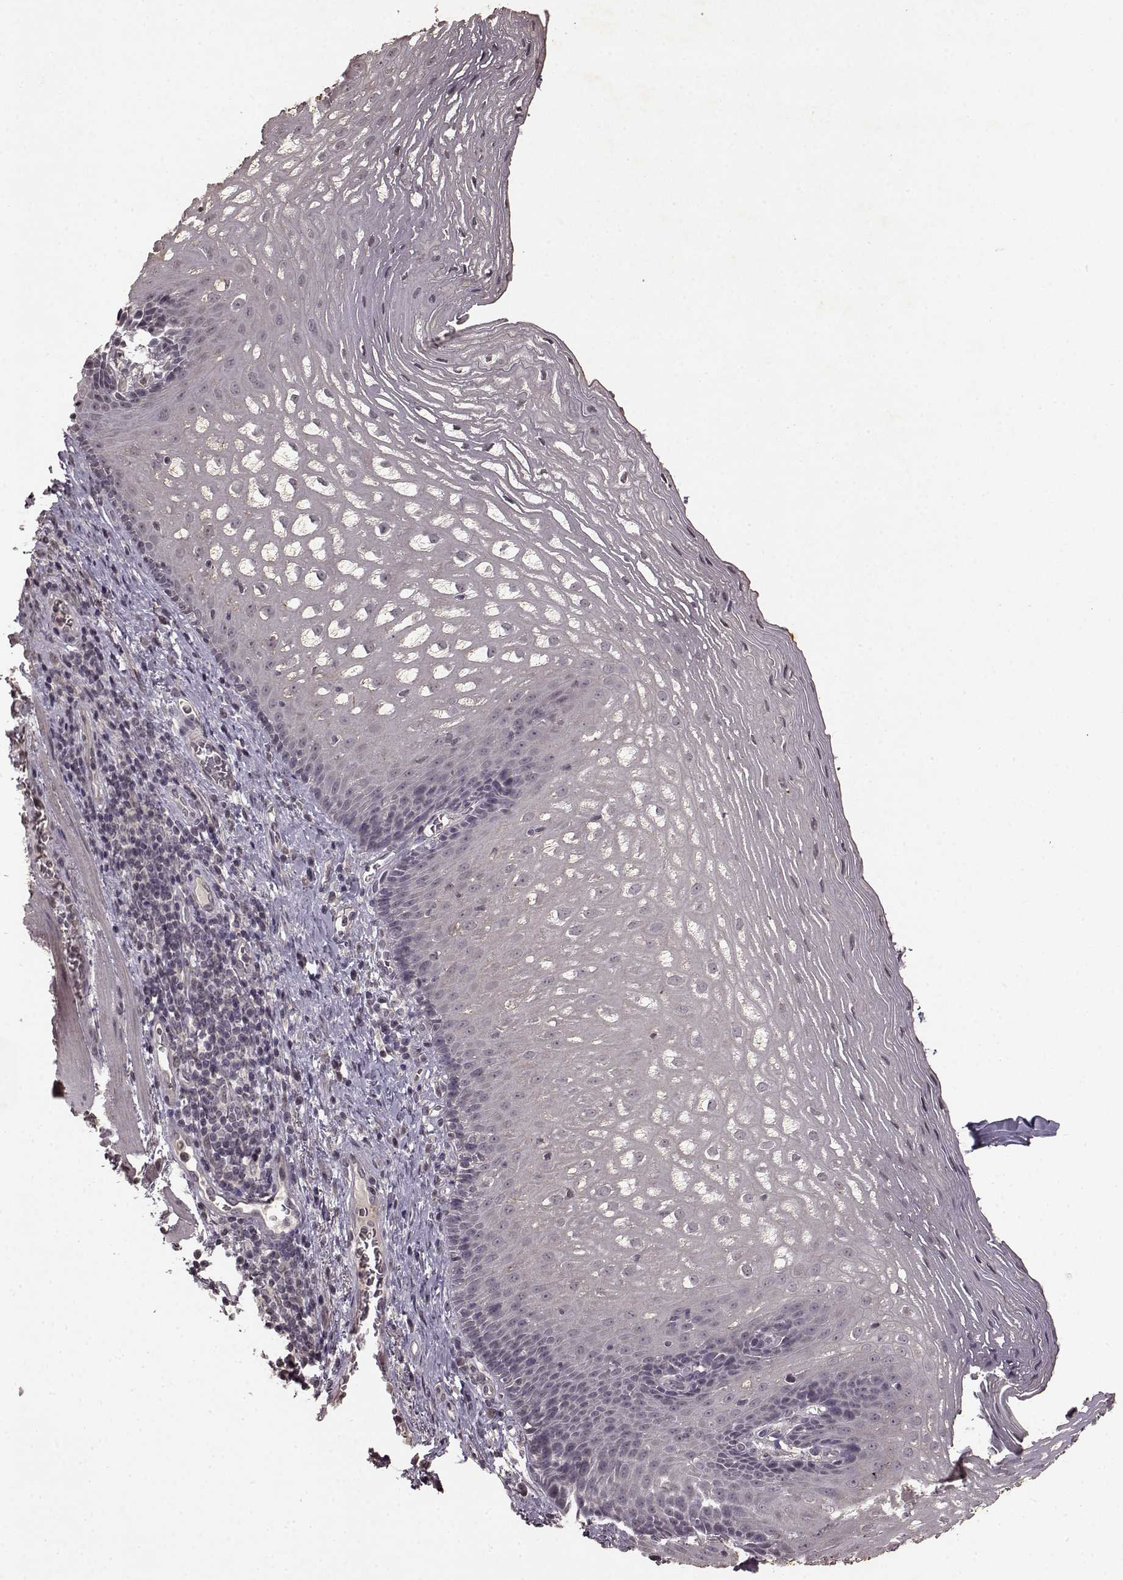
{"staining": {"intensity": "negative", "quantity": "none", "location": "none"}, "tissue": "esophagus", "cell_type": "Squamous epithelial cells", "image_type": "normal", "snomed": [{"axis": "morphology", "description": "Normal tissue, NOS"}, {"axis": "topography", "description": "Esophagus"}], "caption": "This is a histopathology image of IHC staining of normal esophagus, which shows no expression in squamous epithelial cells. (DAB (3,3'-diaminobenzidine) IHC, high magnification).", "gene": "LHB", "patient": {"sex": "male", "age": 76}}